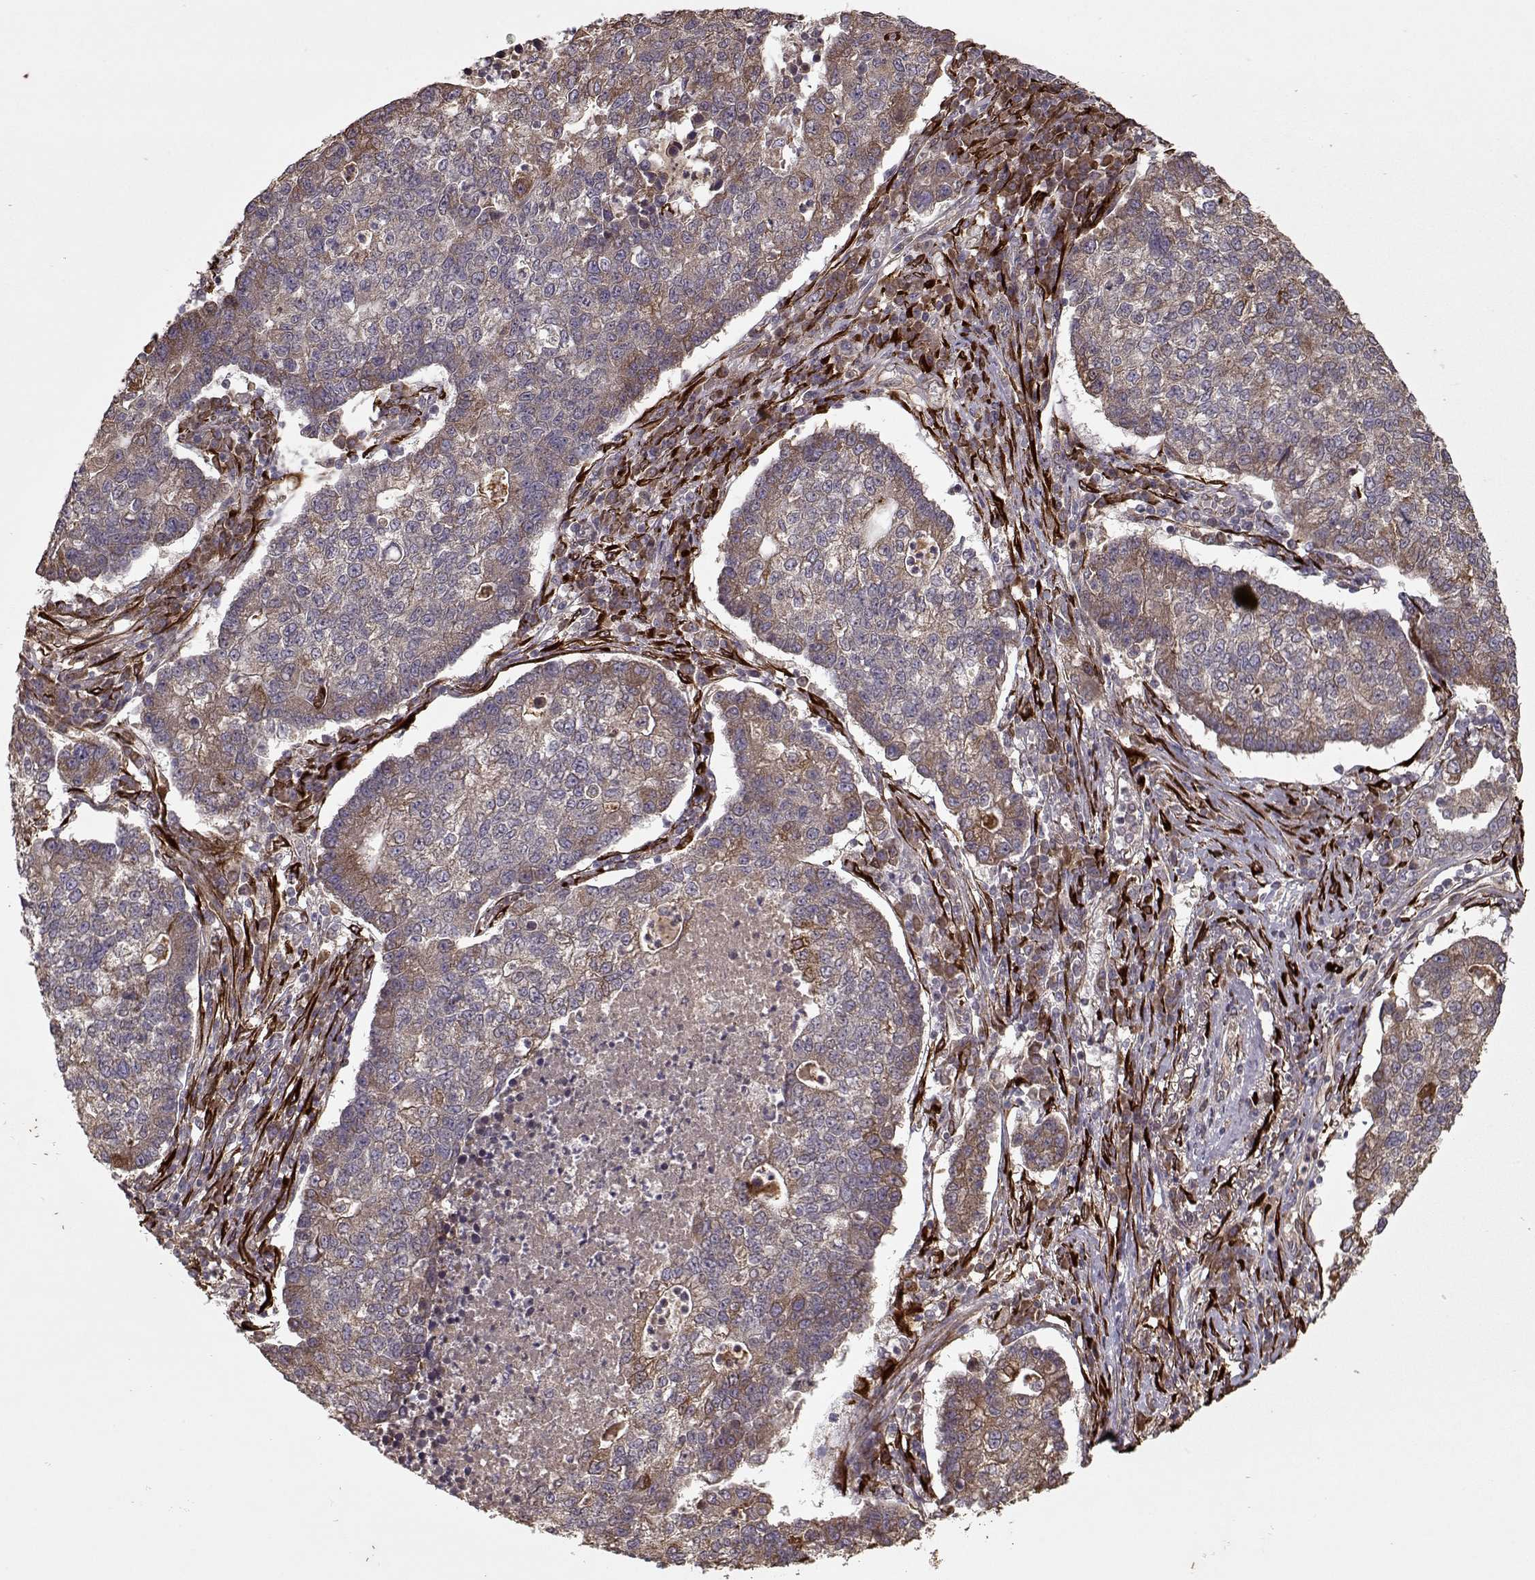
{"staining": {"intensity": "moderate", "quantity": ">75%", "location": "cytoplasmic/membranous"}, "tissue": "lung cancer", "cell_type": "Tumor cells", "image_type": "cancer", "snomed": [{"axis": "morphology", "description": "Adenocarcinoma, NOS"}, {"axis": "topography", "description": "Lung"}], "caption": "IHC histopathology image of human lung cancer stained for a protein (brown), which reveals medium levels of moderate cytoplasmic/membranous positivity in approximately >75% of tumor cells.", "gene": "IMMP1L", "patient": {"sex": "male", "age": 57}}